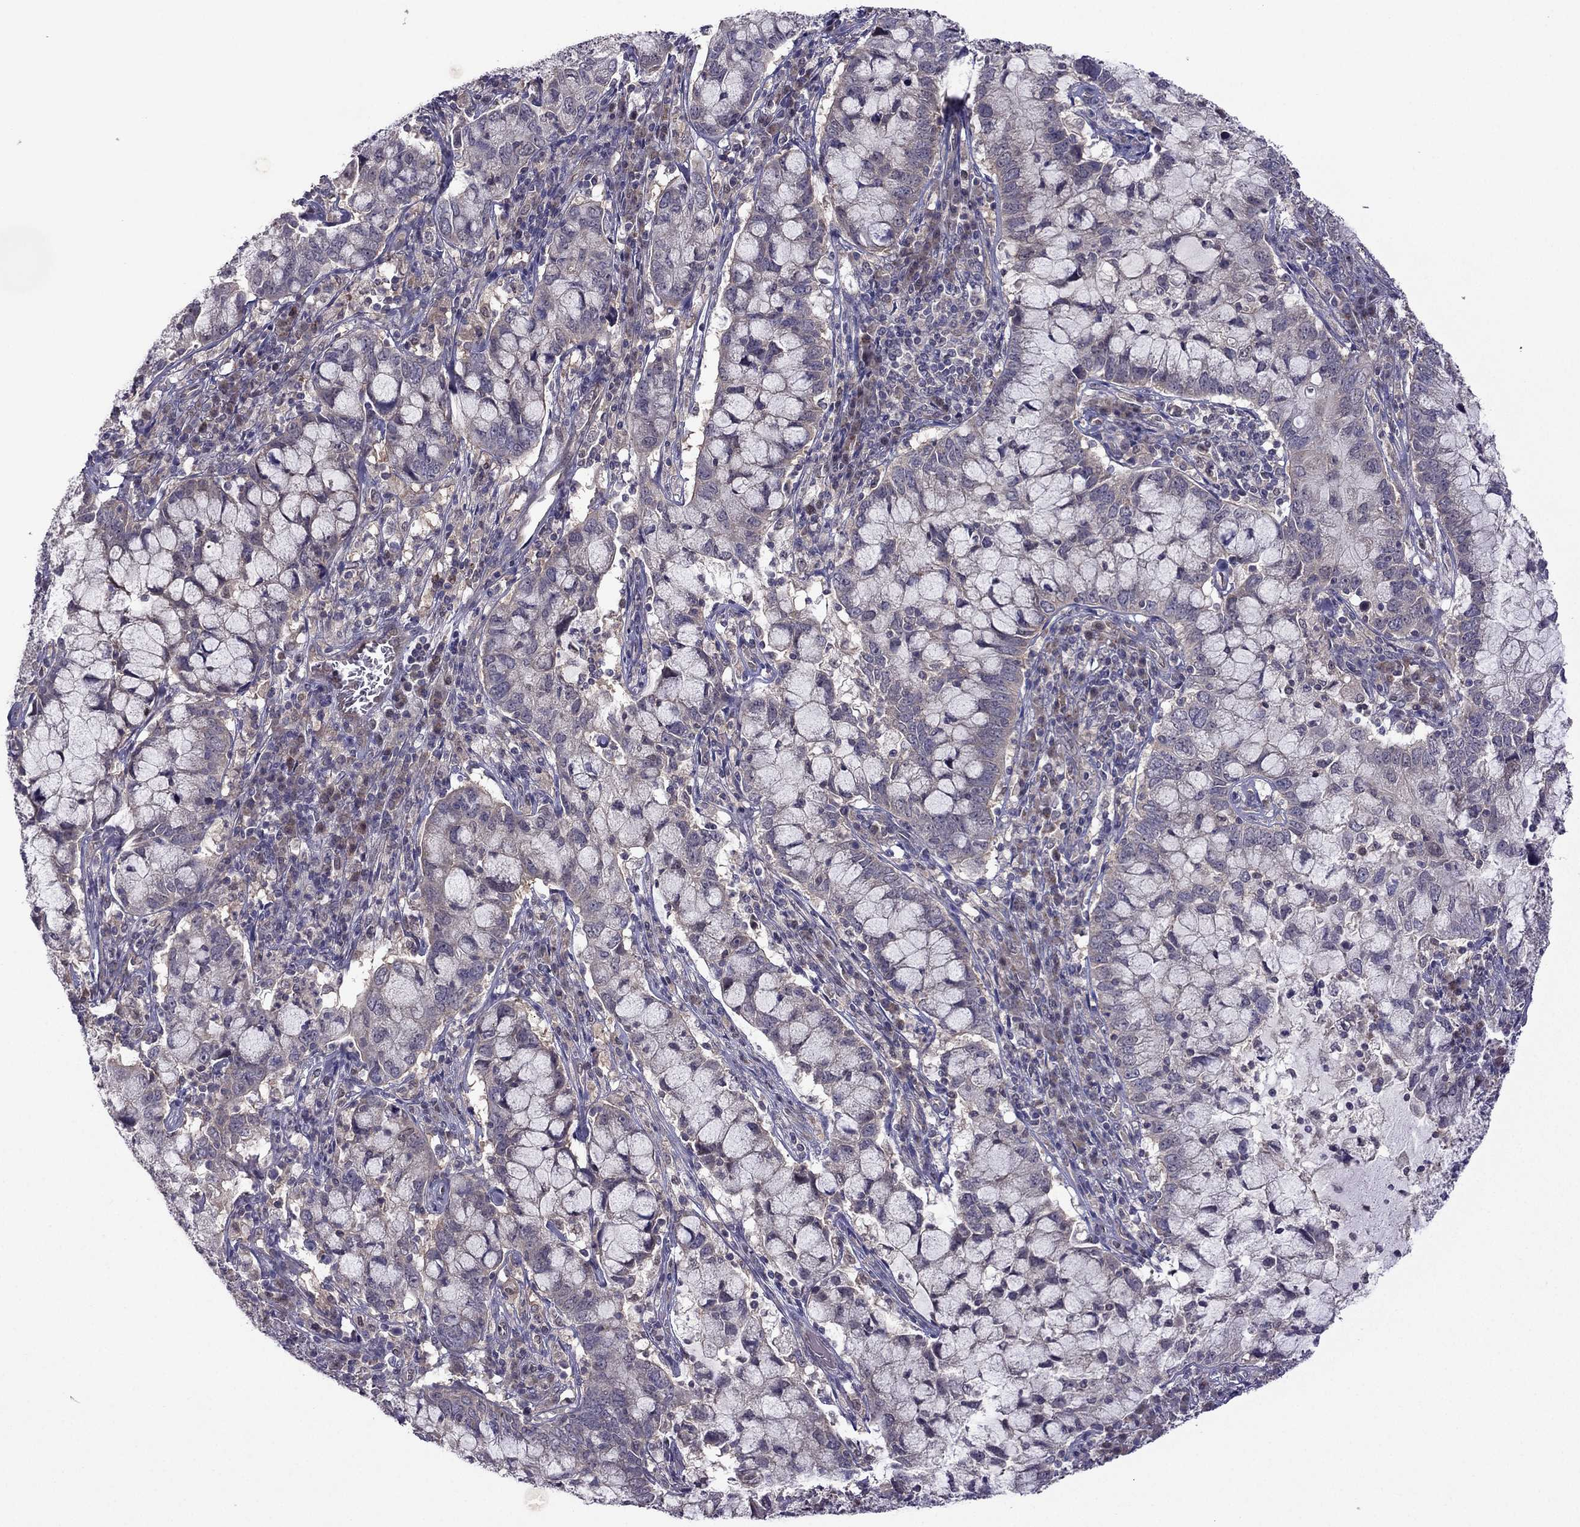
{"staining": {"intensity": "weak", "quantity": ">75%", "location": "cytoplasmic/membranous"}, "tissue": "cervical cancer", "cell_type": "Tumor cells", "image_type": "cancer", "snomed": [{"axis": "morphology", "description": "Adenocarcinoma, NOS"}, {"axis": "topography", "description": "Cervix"}], "caption": "Adenocarcinoma (cervical) tissue demonstrates weak cytoplasmic/membranous positivity in about >75% of tumor cells", "gene": "CDK5", "patient": {"sex": "female", "age": 40}}